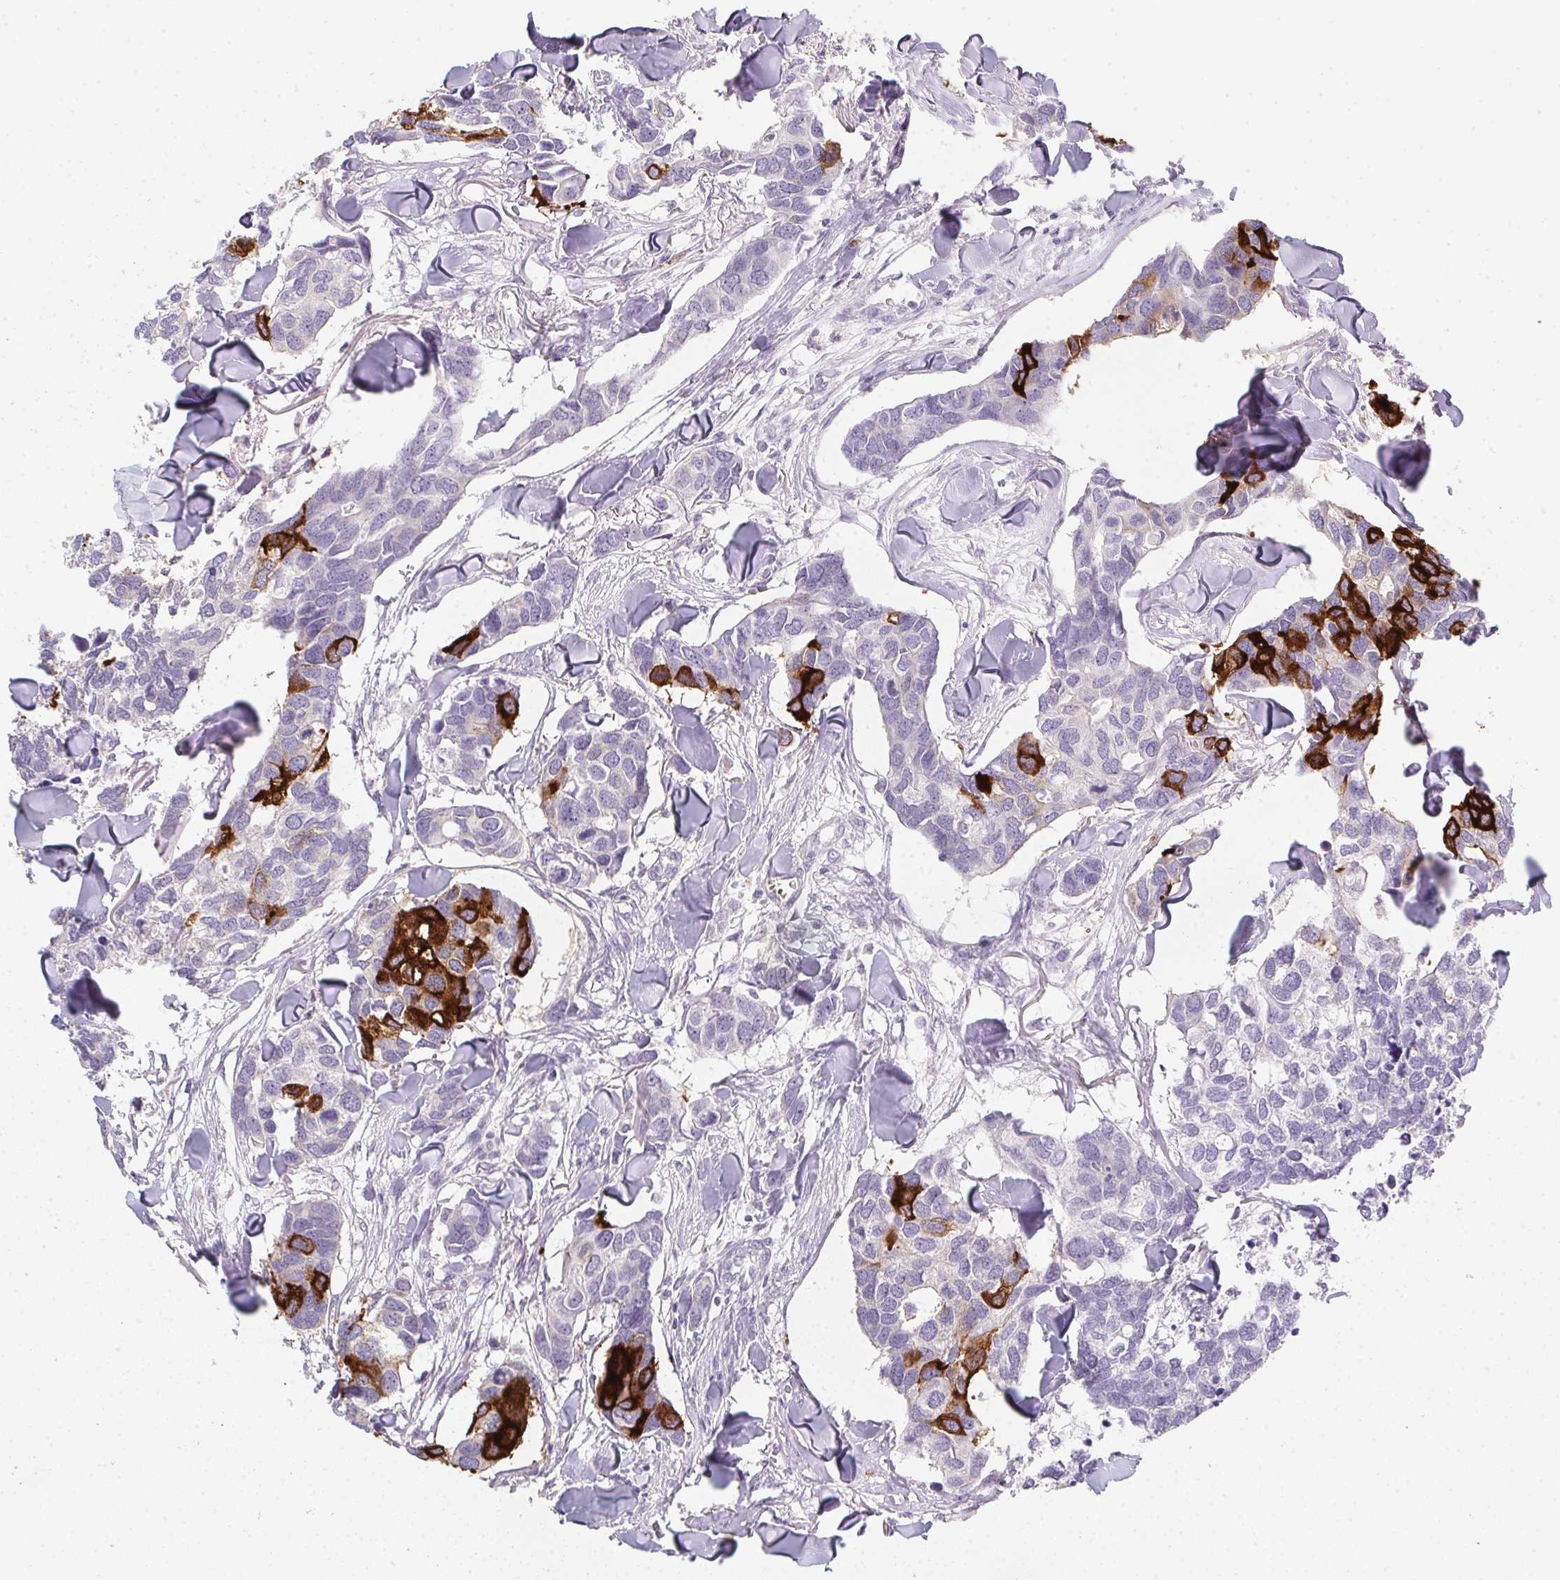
{"staining": {"intensity": "strong", "quantity": "<25%", "location": "cytoplasmic/membranous"}, "tissue": "breast cancer", "cell_type": "Tumor cells", "image_type": "cancer", "snomed": [{"axis": "morphology", "description": "Duct carcinoma"}, {"axis": "topography", "description": "Breast"}], "caption": "This histopathology image exhibits immunohistochemistry (IHC) staining of breast infiltrating ductal carcinoma, with medium strong cytoplasmic/membranous positivity in approximately <25% of tumor cells.", "gene": "DCD", "patient": {"sex": "female", "age": 83}}